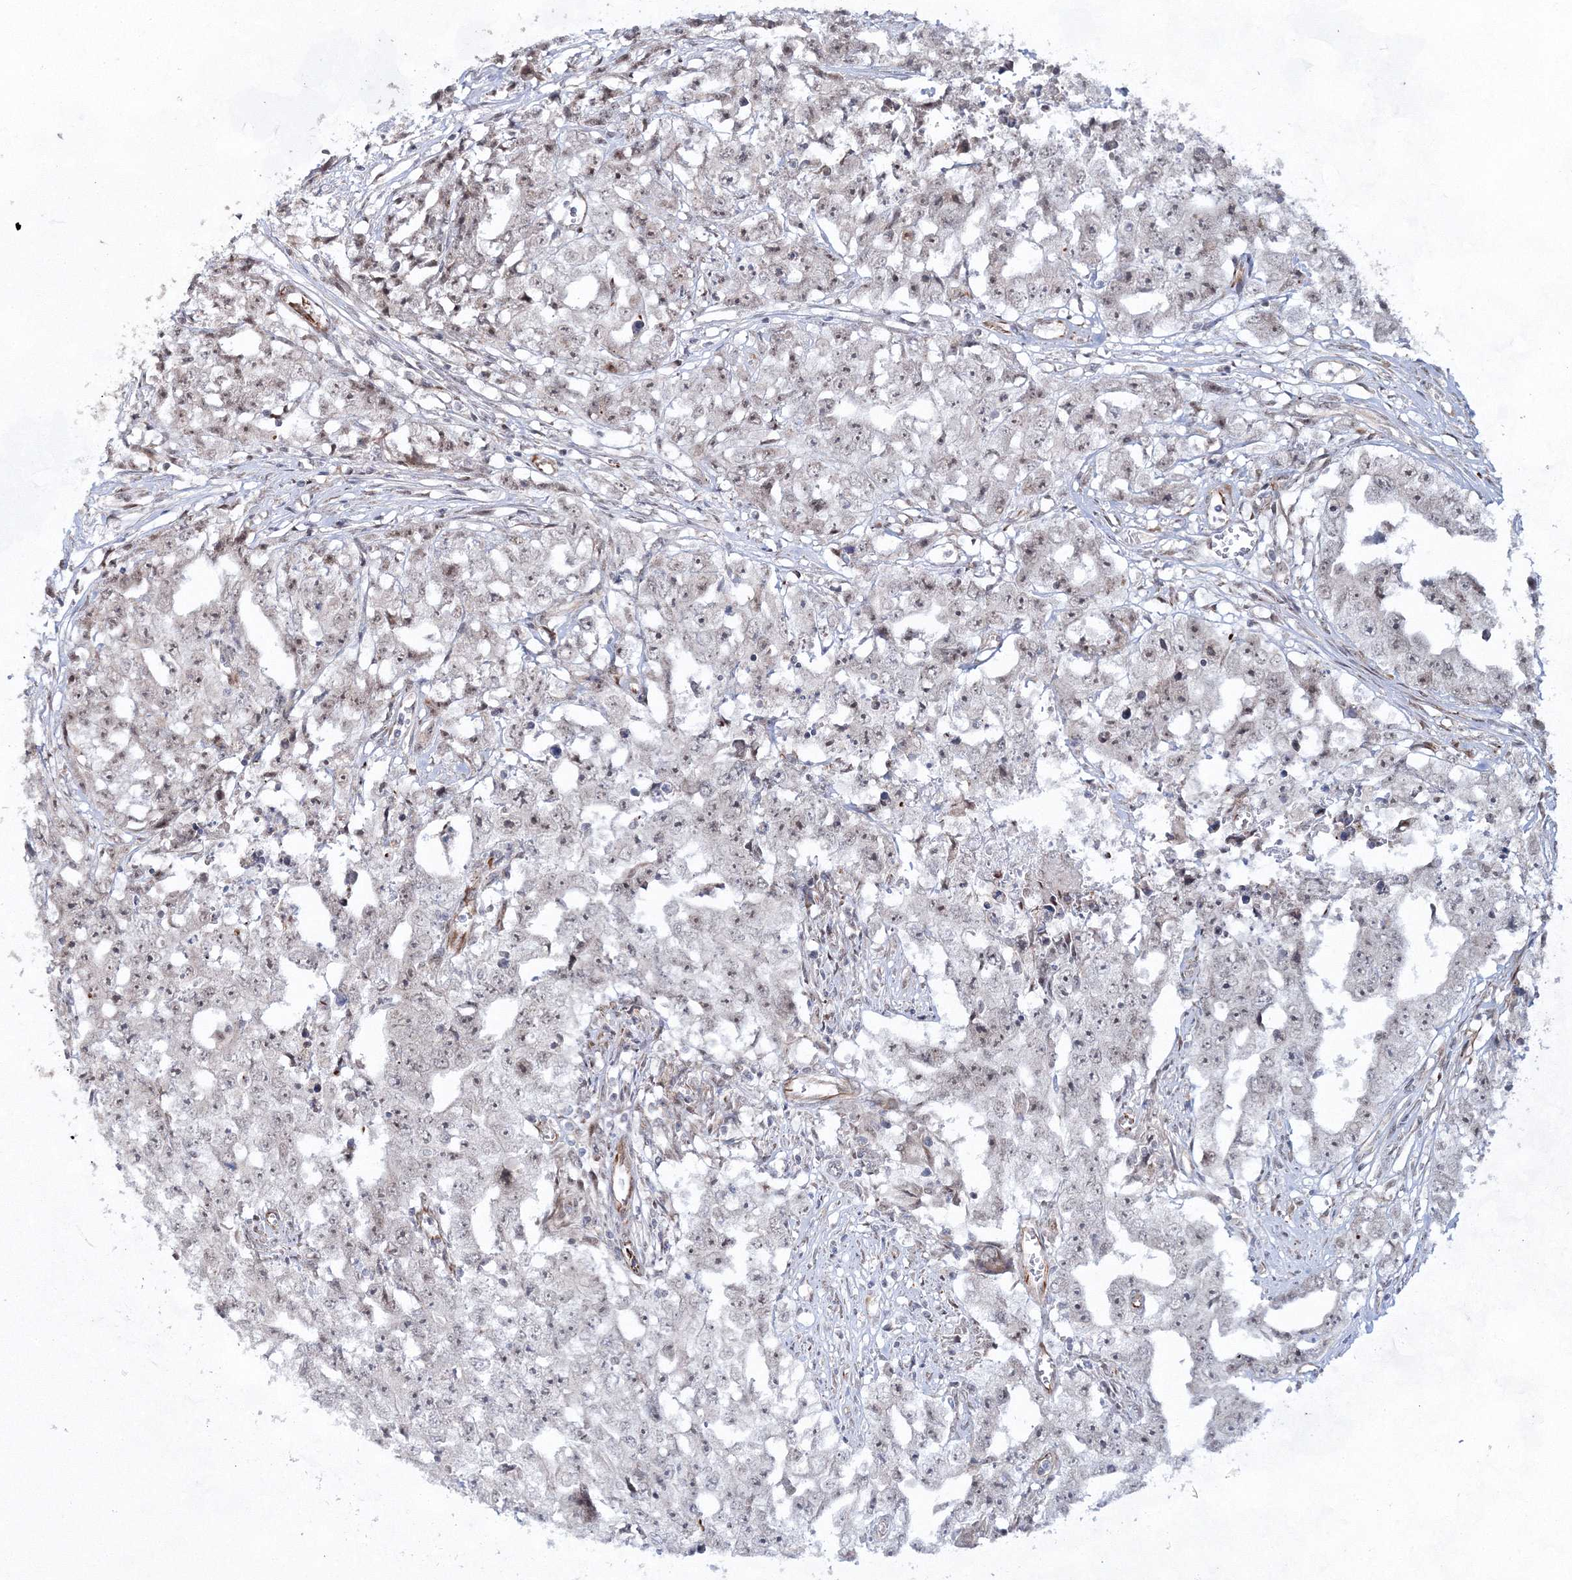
{"staining": {"intensity": "negative", "quantity": "none", "location": "none"}, "tissue": "testis cancer", "cell_type": "Tumor cells", "image_type": "cancer", "snomed": [{"axis": "morphology", "description": "Seminoma, NOS"}, {"axis": "morphology", "description": "Carcinoma, Embryonal, NOS"}, {"axis": "topography", "description": "Testis"}], "caption": "High power microscopy photomicrograph of an immunohistochemistry micrograph of testis cancer, revealing no significant staining in tumor cells.", "gene": "SNIP1", "patient": {"sex": "male", "age": 43}}